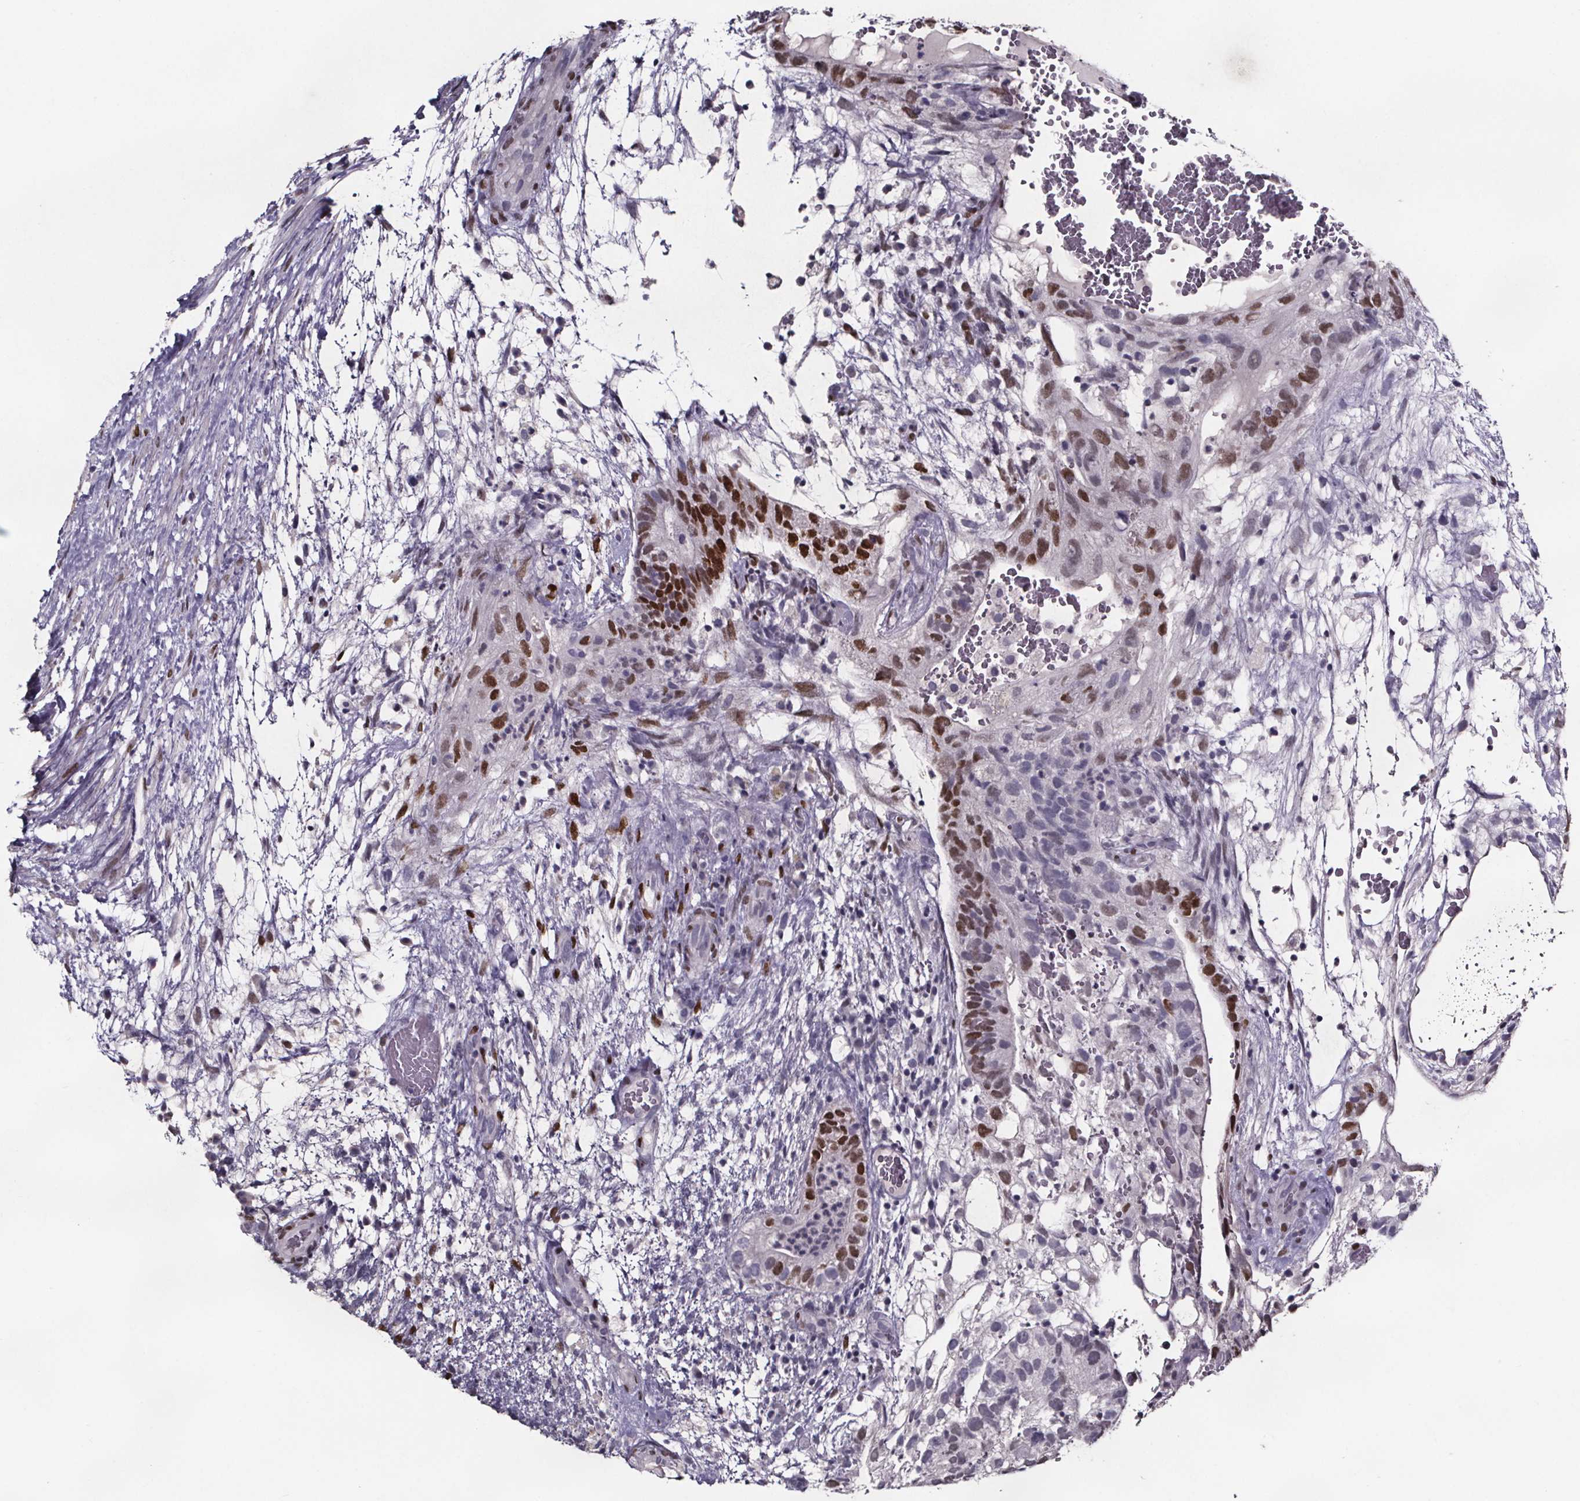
{"staining": {"intensity": "strong", "quantity": "25%-75%", "location": "nuclear"}, "tissue": "testis cancer", "cell_type": "Tumor cells", "image_type": "cancer", "snomed": [{"axis": "morphology", "description": "Normal tissue, NOS"}, {"axis": "morphology", "description": "Carcinoma, Embryonal, NOS"}, {"axis": "topography", "description": "Testis"}], "caption": "Human testis cancer stained with a brown dye displays strong nuclear positive expression in approximately 25%-75% of tumor cells.", "gene": "AR", "patient": {"sex": "male", "age": 32}}